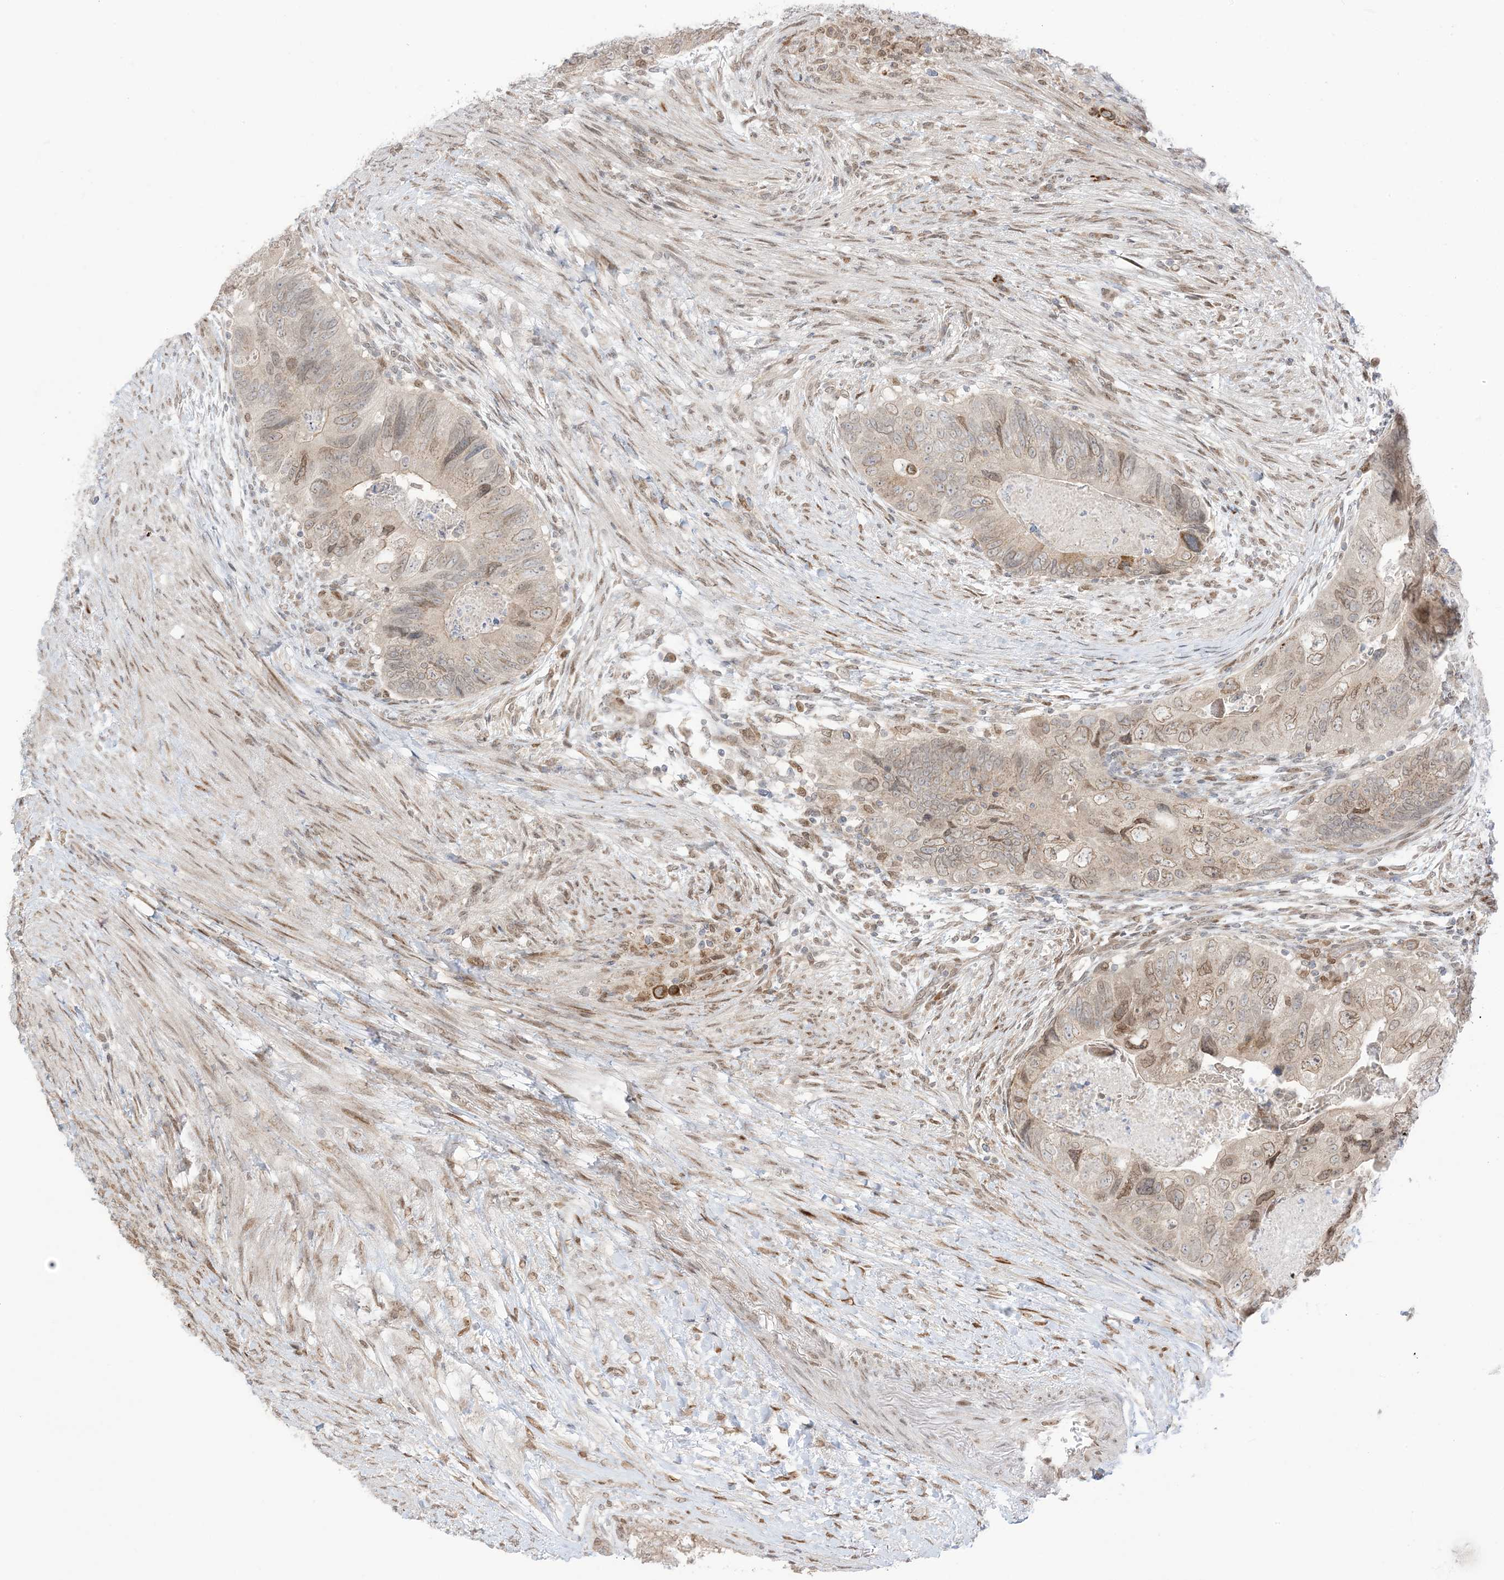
{"staining": {"intensity": "weak", "quantity": ">75%", "location": "cytoplasmic/membranous,nuclear"}, "tissue": "colorectal cancer", "cell_type": "Tumor cells", "image_type": "cancer", "snomed": [{"axis": "morphology", "description": "Adenocarcinoma, NOS"}, {"axis": "topography", "description": "Rectum"}], "caption": "Protein expression analysis of human colorectal cancer reveals weak cytoplasmic/membranous and nuclear positivity in about >75% of tumor cells. Using DAB (brown) and hematoxylin (blue) stains, captured at high magnification using brightfield microscopy.", "gene": "UBE2E2", "patient": {"sex": "male", "age": 63}}